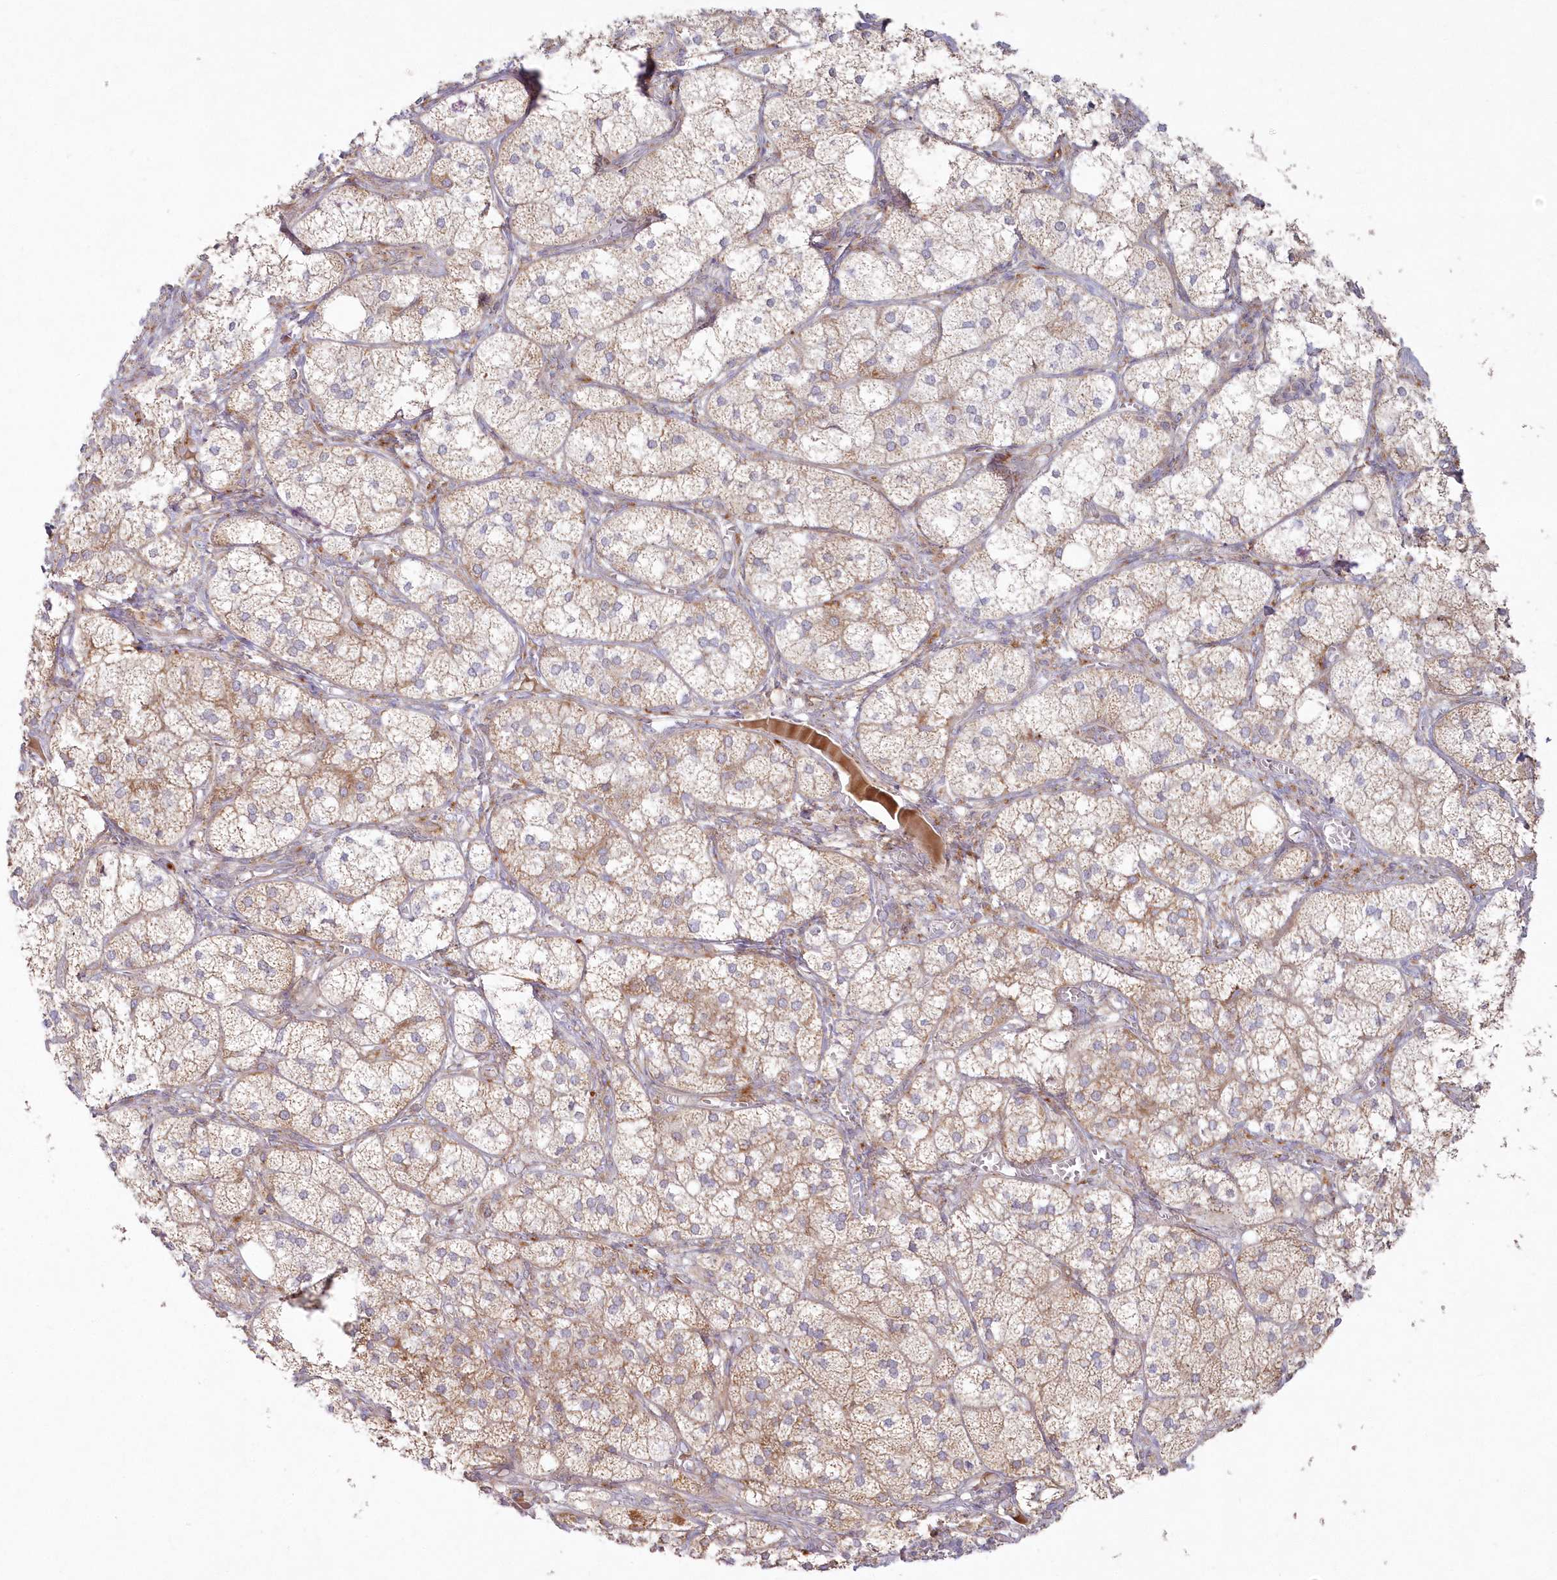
{"staining": {"intensity": "moderate", "quantity": ">75%", "location": "cytoplasmic/membranous"}, "tissue": "adrenal gland", "cell_type": "Glandular cells", "image_type": "normal", "snomed": [{"axis": "morphology", "description": "Normal tissue, NOS"}, {"axis": "topography", "description": "Adrenal gland"}], "caption": "Approximately >75% of glandular cells in unremarkable adrenal gland demonstrate moderate cytoplasmic/membranous protein staining as visualized by brown immunohistochemical staining.", "gene": "ARSB", "patient": {"sex": "female", "age": 61}}